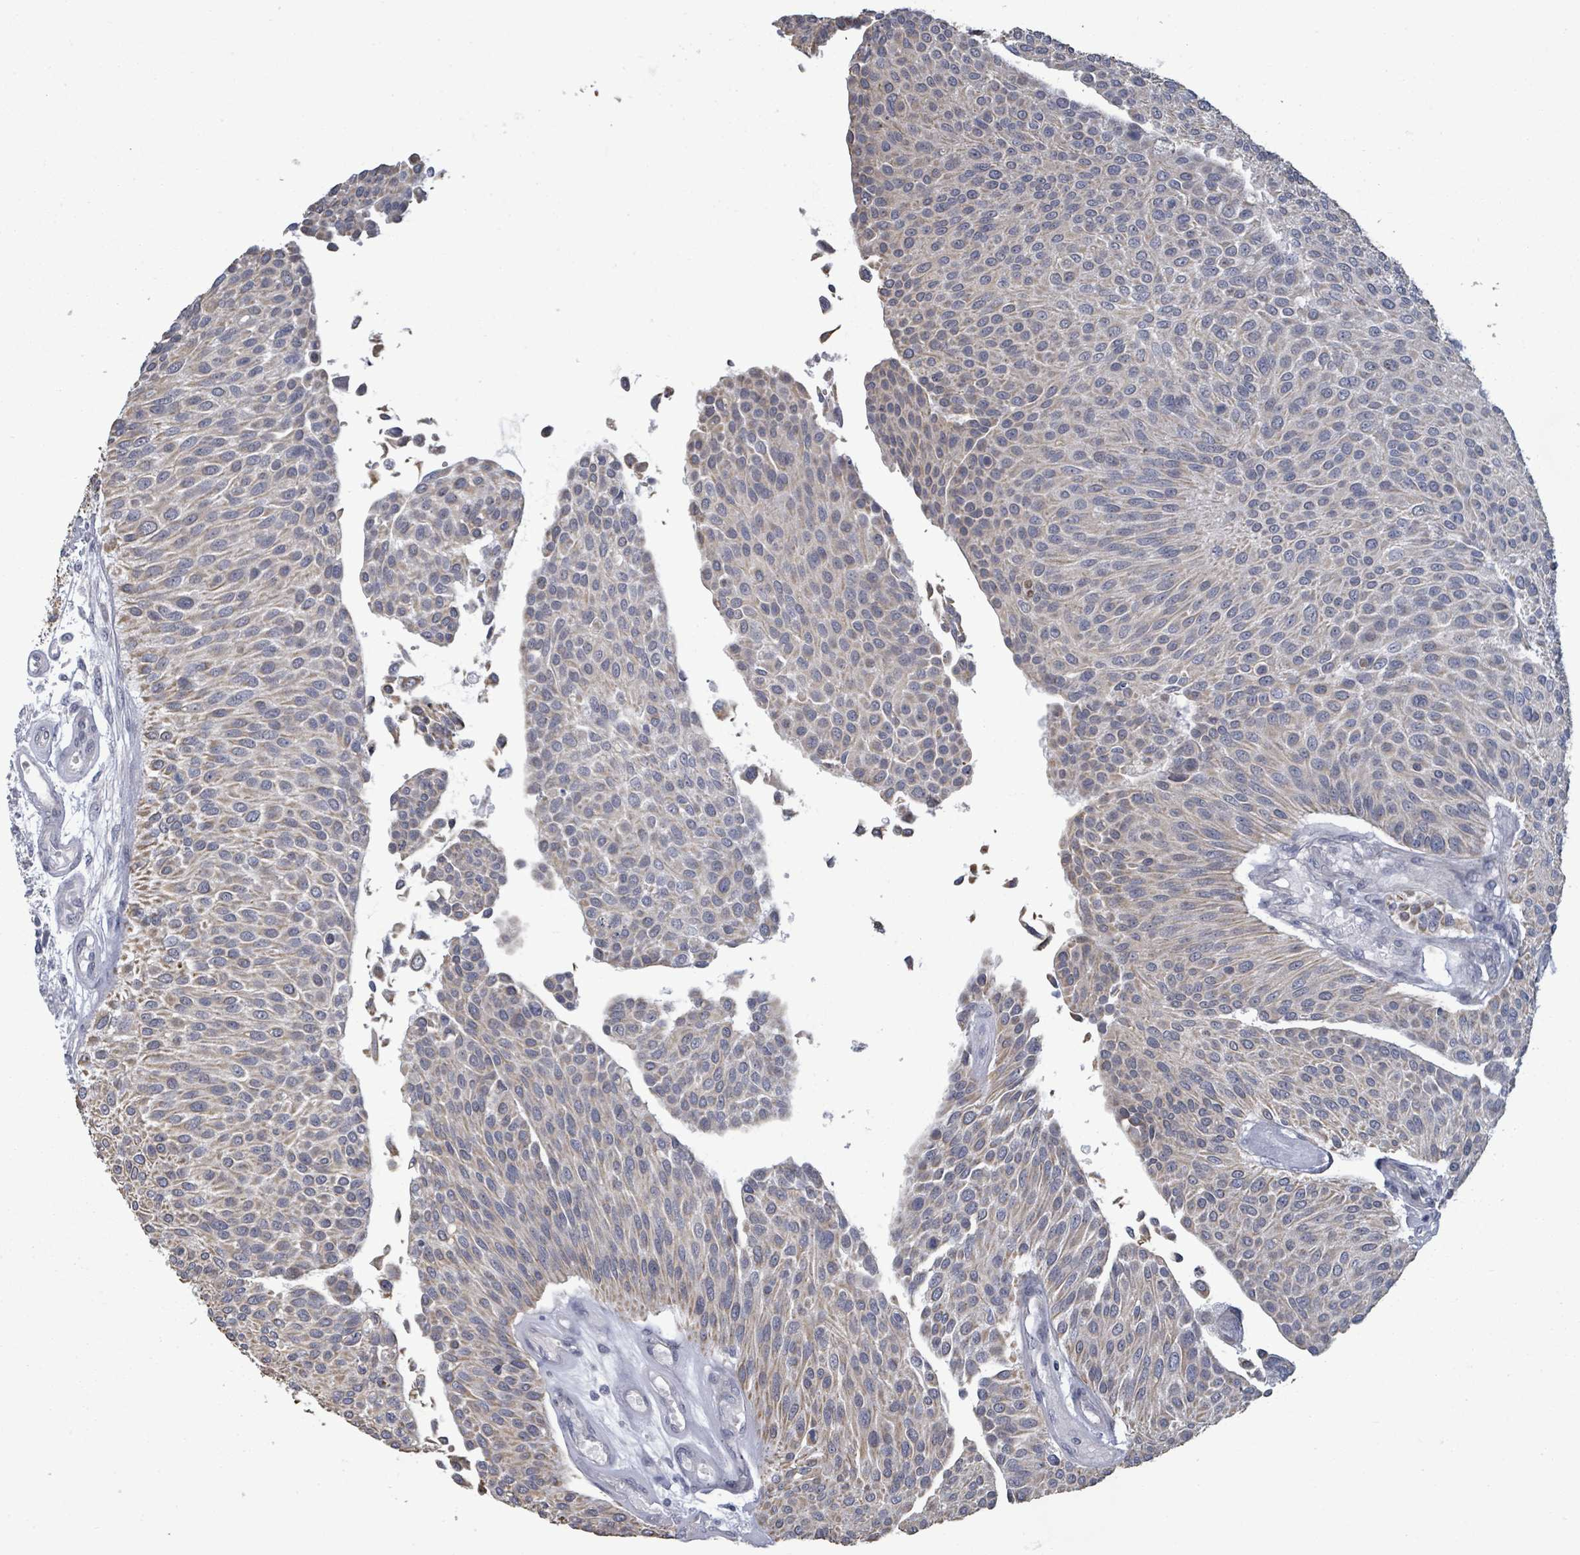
{"staining": {"intensity": "weak", "quantity": "<25%", "location": "cytoplasmic/membranous"}, "tissue": "urothelial cancer", "cell_type": "Tumor cells", "image_type": "cancer", "snomed": [{"axis": "morphology", "description": "Urothelial carcinoma, NOS"}, {"axis": "topography", "description": "Urinary bladder"}], "caption": "The IHC micrograph has no significant expression in tumor cells of transitional cell carcinoma tissue.", "gene": "ASB12", "patient": {"sex": "male", "age": 55}}